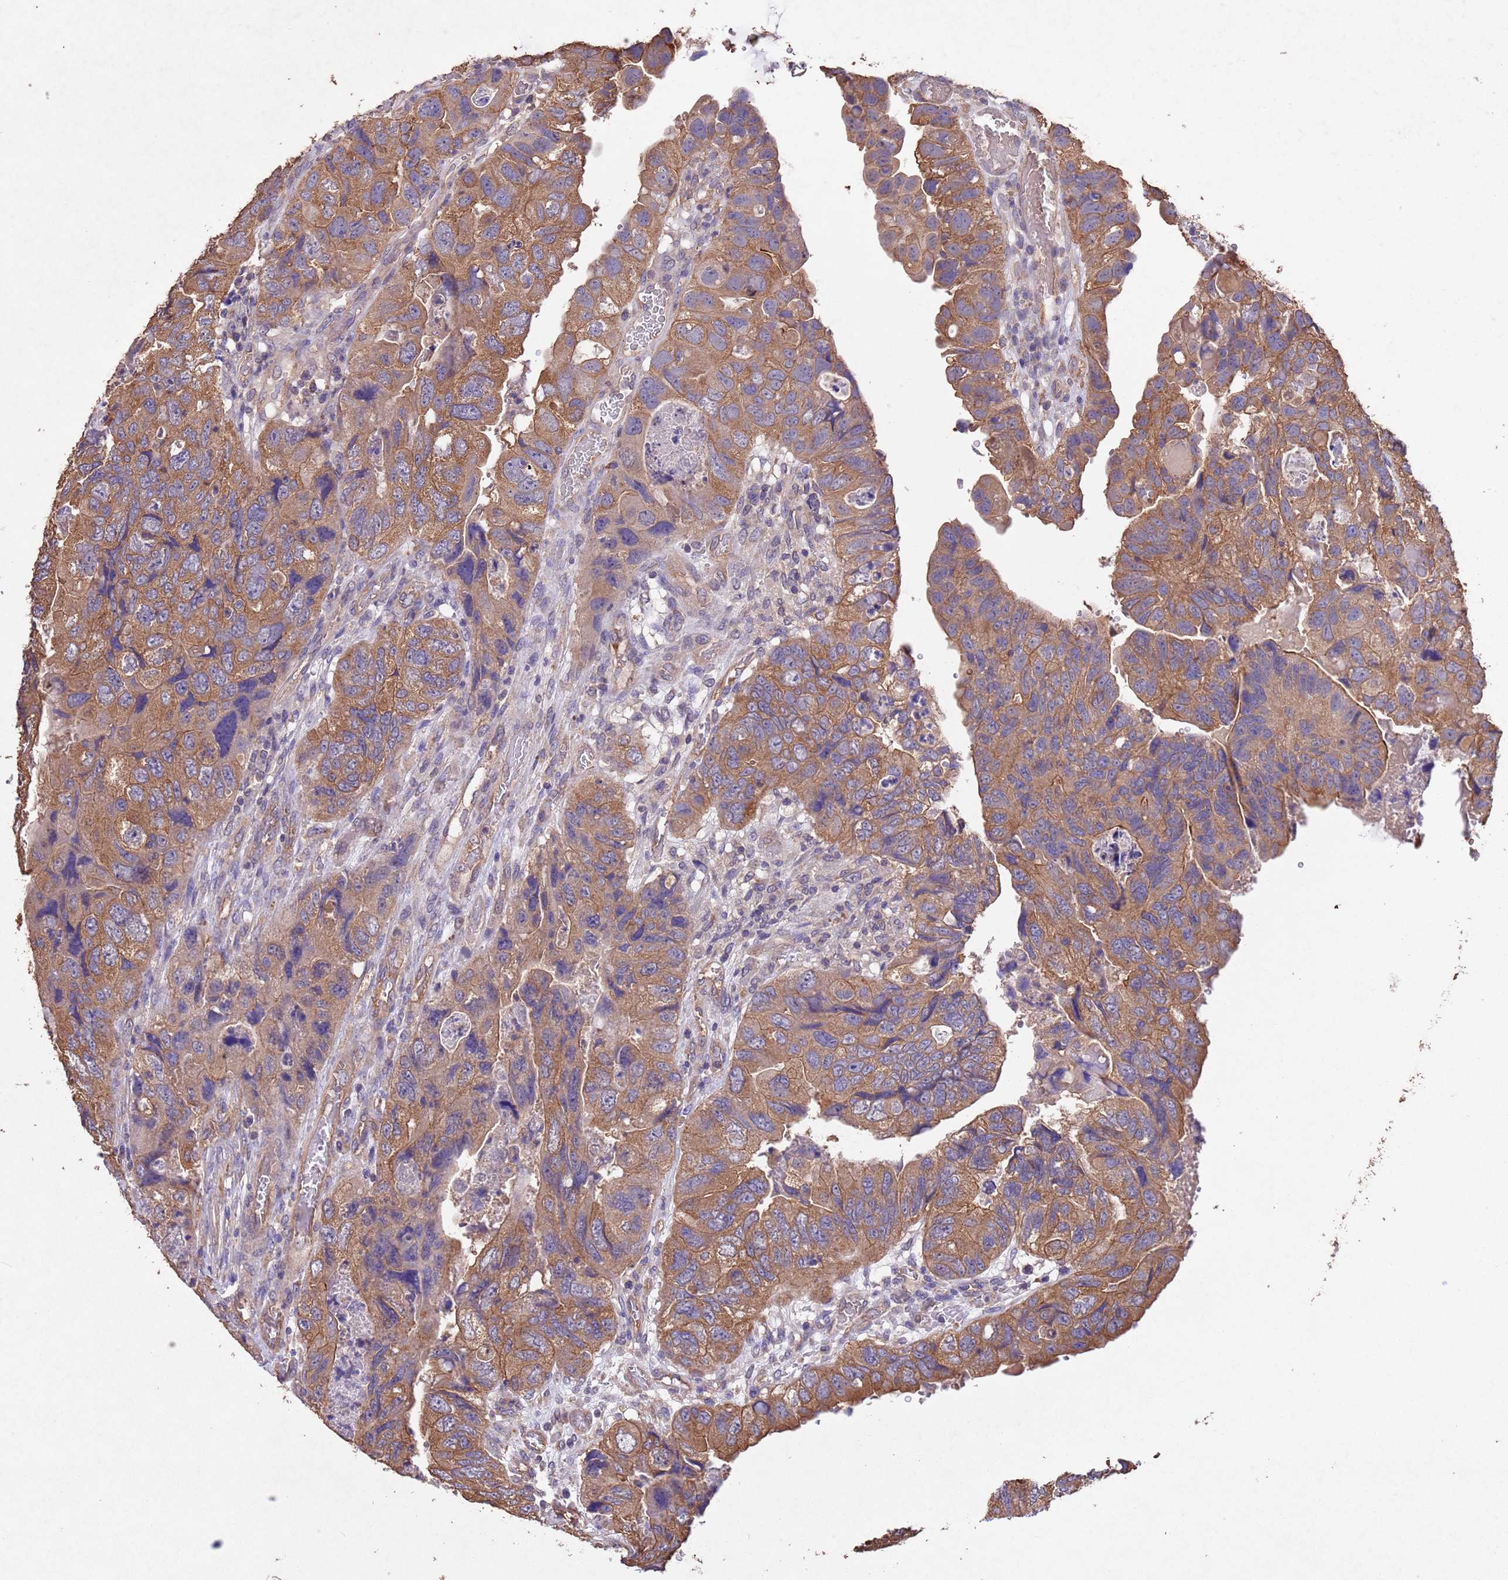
{"staining": {"intensity": "moderate", "quantity": ">75%", "location": "cytoplasmic/membranous"}, "tissue": "colorectal cancer", "cell_type": "Tumor cells", "image_type": "cancer", "snomed": [{"axis": "morphology", "description": "Adenocarcinoma, NOS"}, {"axis": "topography", "description": "Rectum"}], "caption": "Tumor cells demonstrate moderate cytoplasmic/membranous positivity in about >75% of cells in colorectal cancer (adenocarcinoma).", "gene": "MTX3", "patient": {"sex": "male", "age": 63}}